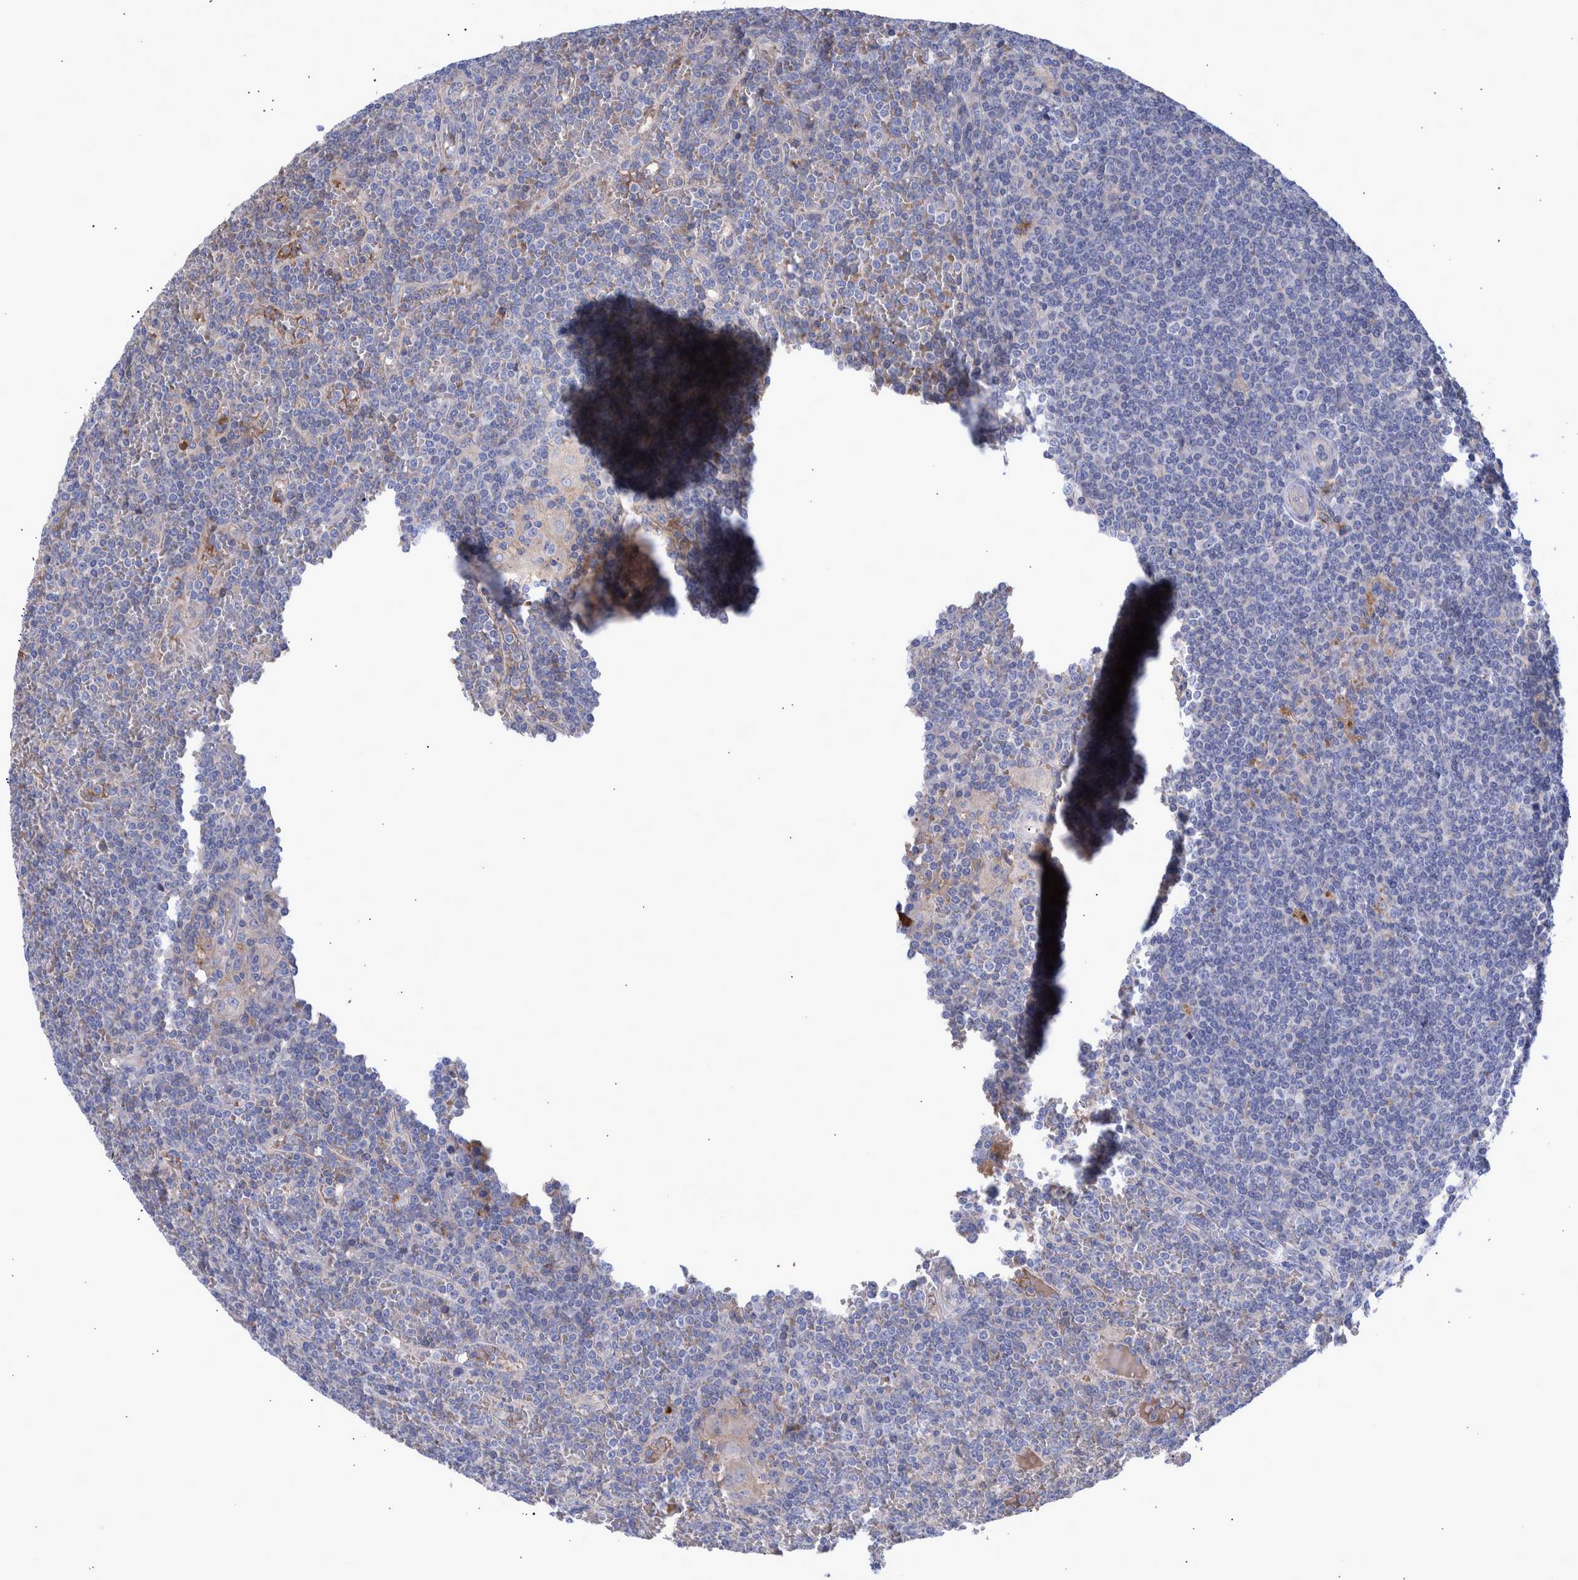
{"staining": {"intensity": "negative", "quantity": "none", "location": "none"}, "tissue": "lymphoma", "cell_type": "Tumor cells", "image_type": "cancer", "snomed": [{"axis": "morphology", "description": "Malignant lymphoma, non-Hodgkin's type, Low grade"}, {"axis": "topography", "description": "Spleen"}], "caption": "High magnification brightfield microscopy of lymphoma stained with DAB (3,3'-diaminobenzidine) (brown) and counterstained with hematoxylin (blue): tumor cells show no significant staining.", "gene": "DLL4", "patient": {"sex": "female", "age": 19}}